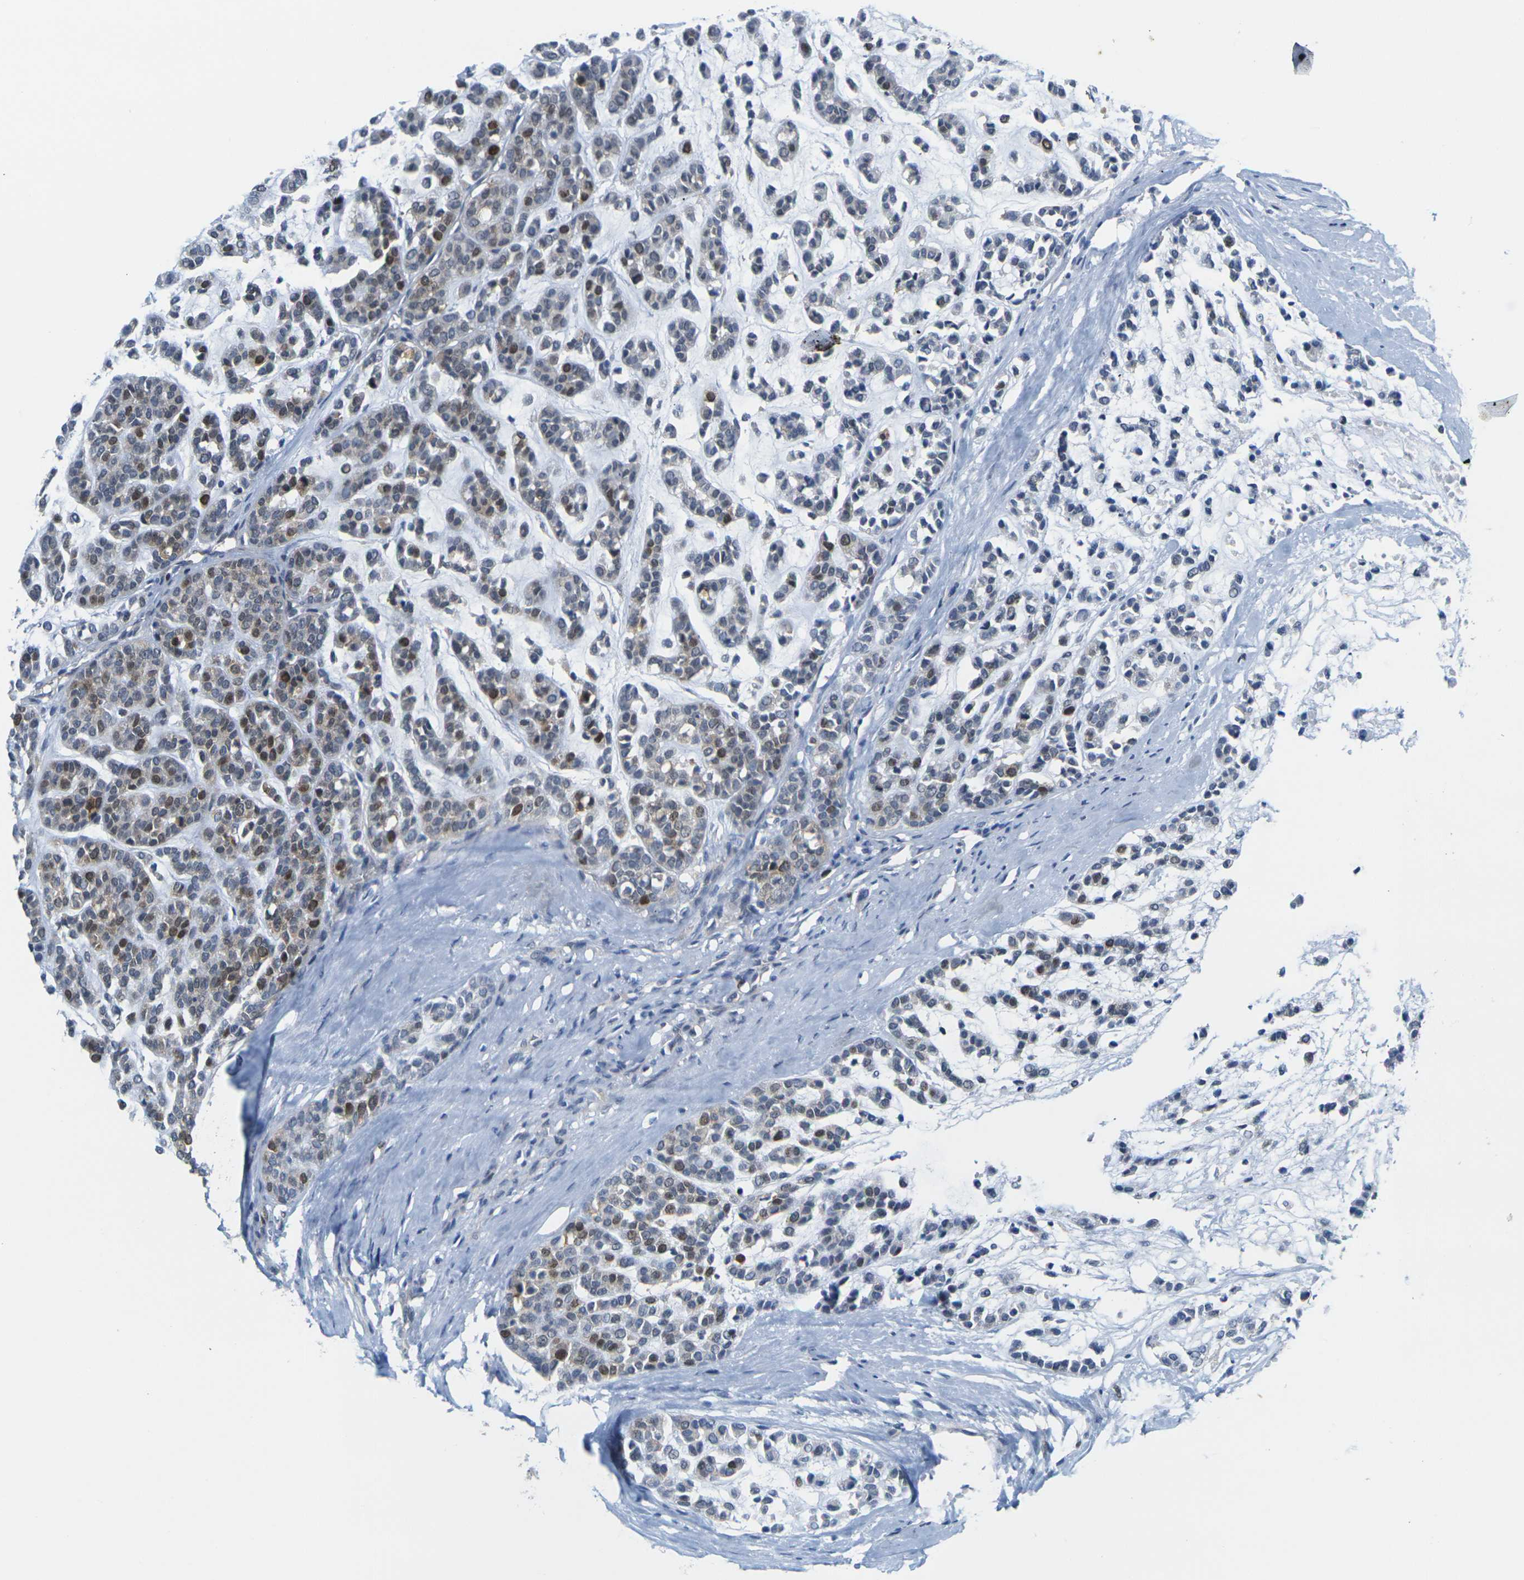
{"staining": {"intensity": "moderate", "quantity": "<25%", "location": "nuclear"}, "tissue": "head and neck cancer", "cell_type": "Tumor cells", "image_type": "cancer", "snomed": [{"axis": "morphology", "description": "Adenocarcinoma, NOS"}, {"axis": "morphology", "description": "Adenoma, NOS"}, {"axis": "topography", "description": "Head-Neck"}], "caption": "Tumor cells exhibit low levels of moderate nuclear staining in about <25% of cells in head and neck adenocarcinoma. Ihc stains the protein in brown and the nuclei are stained blue.", "gene": "CDK2", "patient": {"sex": "female", "age": 55}}